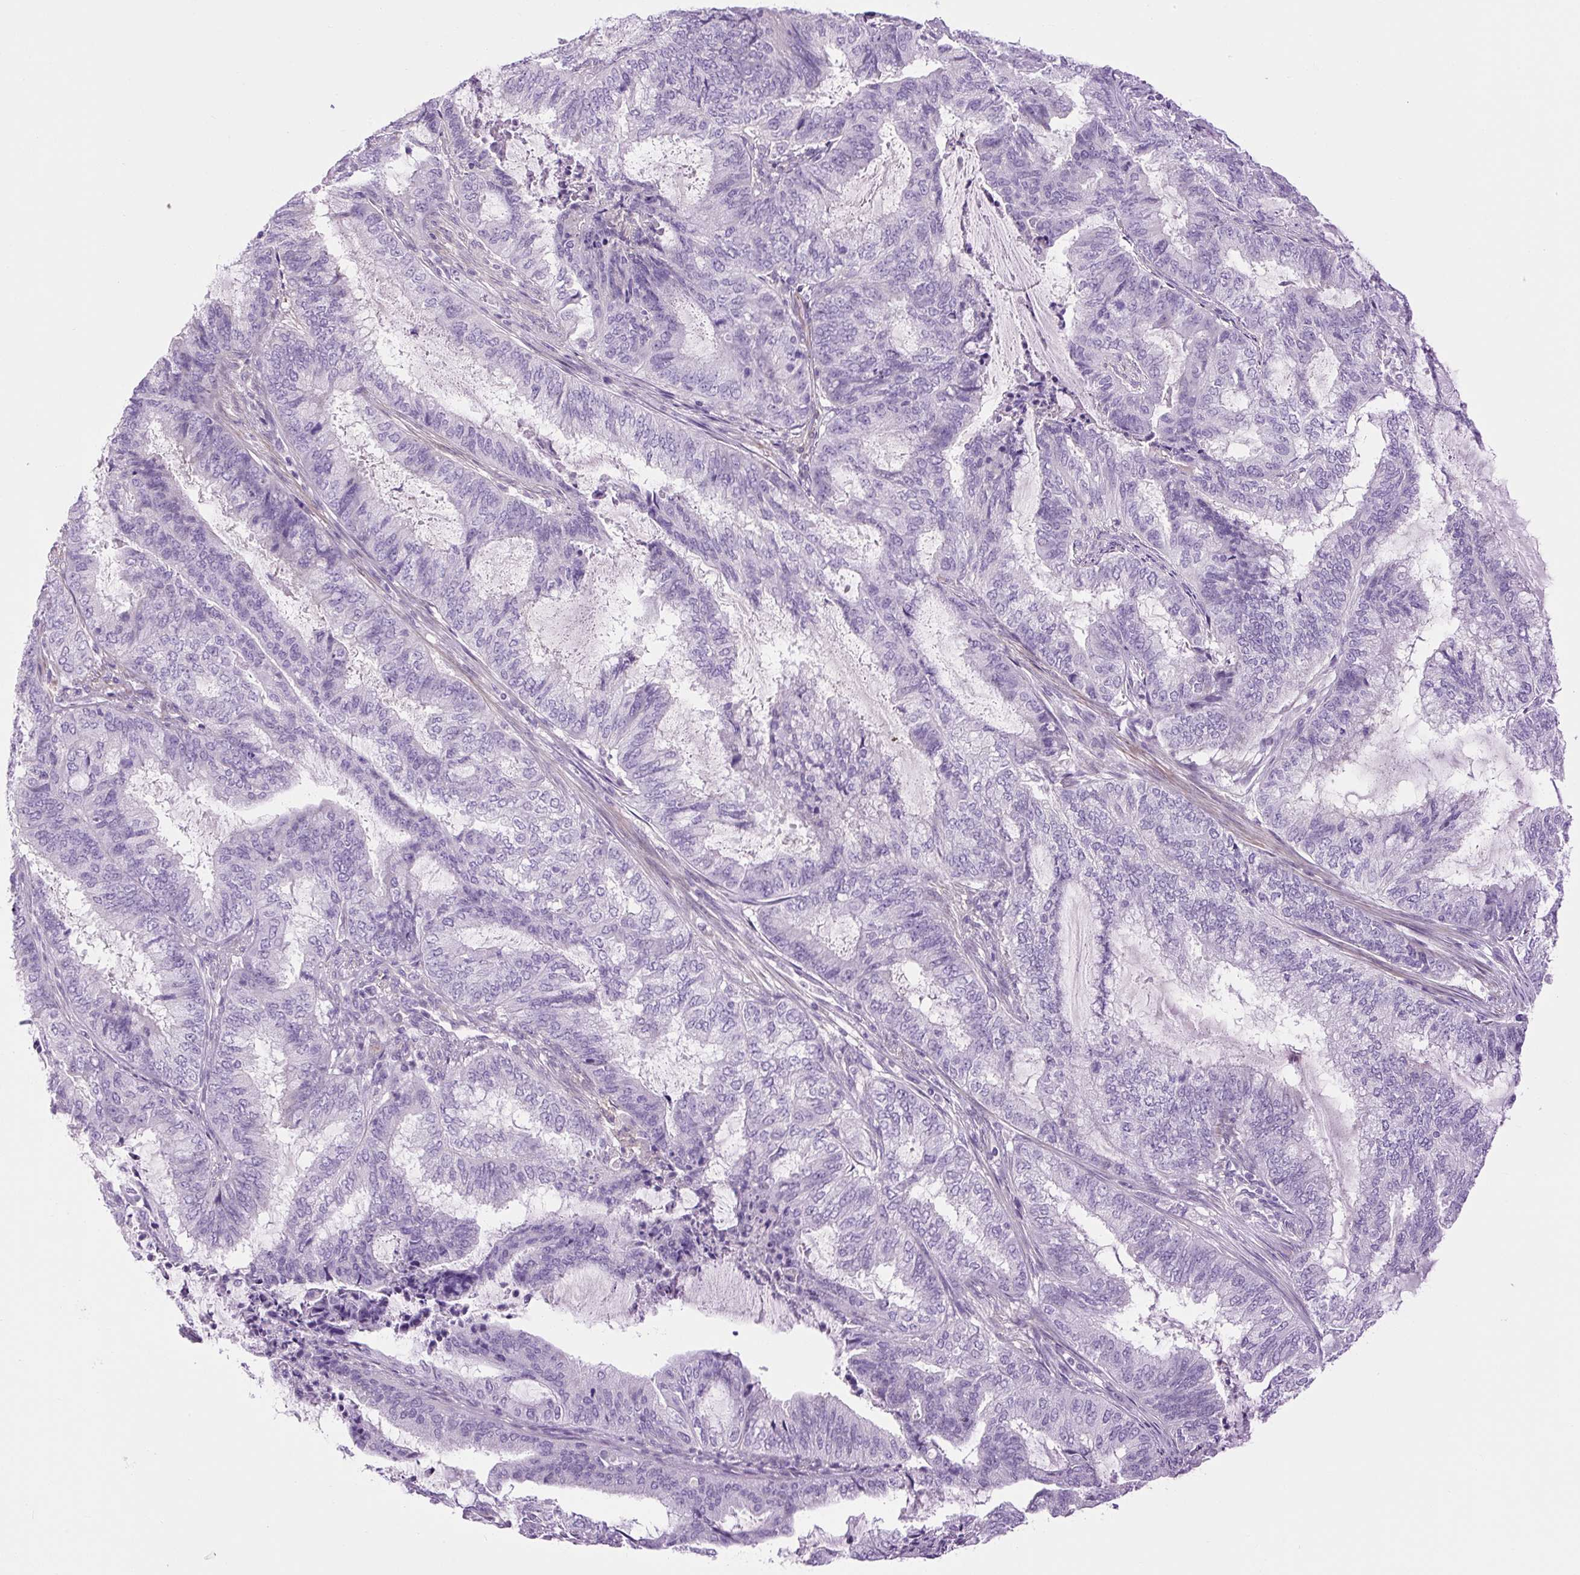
{"staining": {"intensity": "negative", "quantity": "none", "location": "none"}, "tissue": "endometrial cancer", "cell_type": "Tumor cells", "image_type": "cancer", "snomed": [{"axis": "morphology", "description": "Adenocarcinoma, NOS"}, {"axis": "topography", "description": "Endometrium"}], "caption": "DAB immunohistochemical staining of endometrial cancer displays no significant expression in tumor cells. Nuclei are stained in blue.", "gene": "VWA7", "patient": {"sex": "female", "age": 51}}